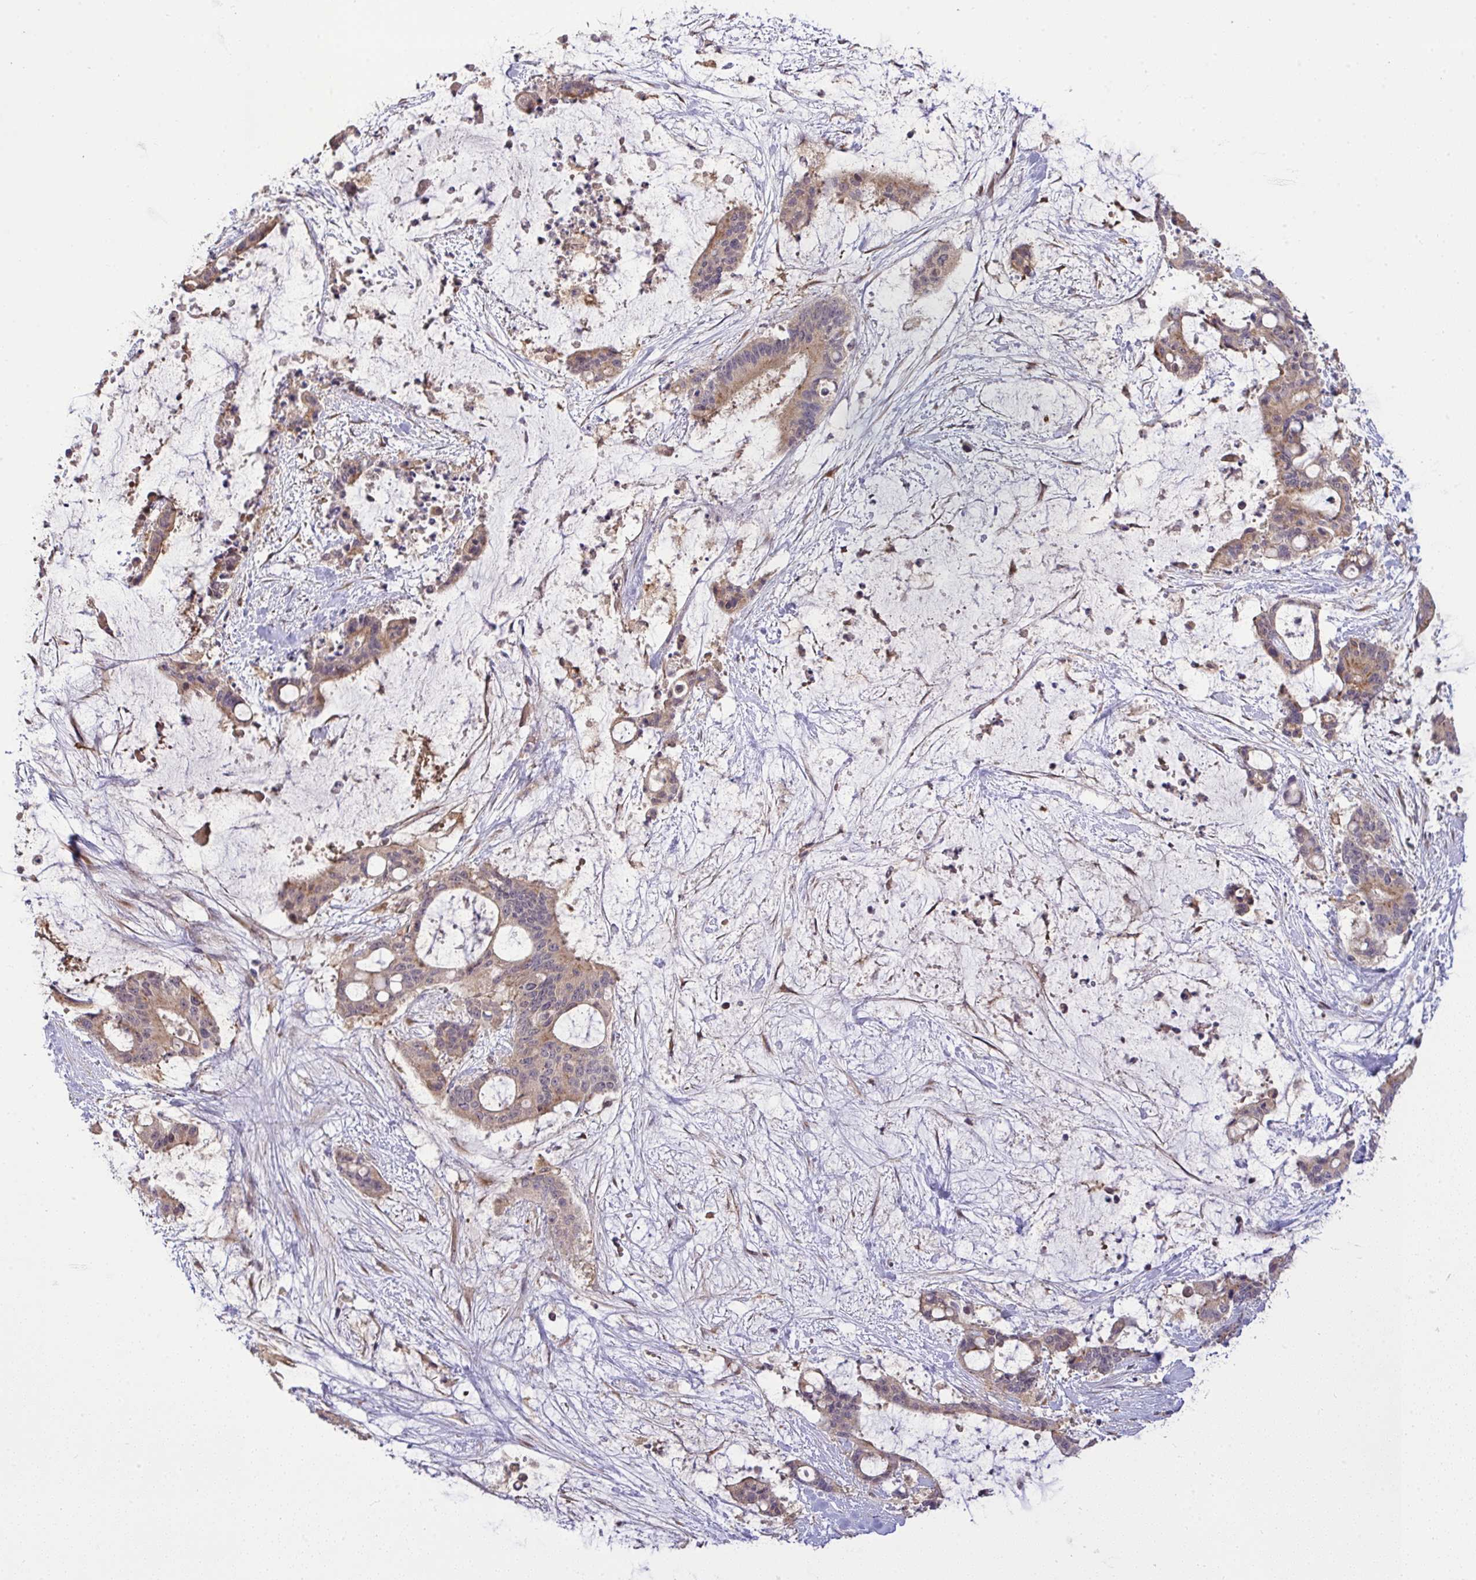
{"staining": {"intensity": "moderate", "quantity": "25%-75%", "location": "cytoplasmic/membranous"}, "tissue": "liver cancer", "cell_type": "Tumor cells", "image_type": "cancer", "snomed": [{"axis": "morphology", "description": "Normal tissue, NOS"}, {"axis": "morphology", "description": "Cholangiocarcinoma"}, {"axis": "topography", "description": "Liver"}, {"axis": "topography", "description": "Peripheral nerve tissue"}], "caption": "A high-resolution image shows immunohistochemistry (IHC) staining of cholangiocarcinoma (liver), which shows moderate cytoplasmic/membranous expression in approximately 25%-75% of tumor cells. The staining was performed using DAB (3,3'-diaminobenzidine) to visualize the protein expression in brown, while the nuclei were stained in blue with hematoxylin (Magnification: 20x).", "gene": "SLC9A6", "patient": {"sex": "female", "age": 73}}